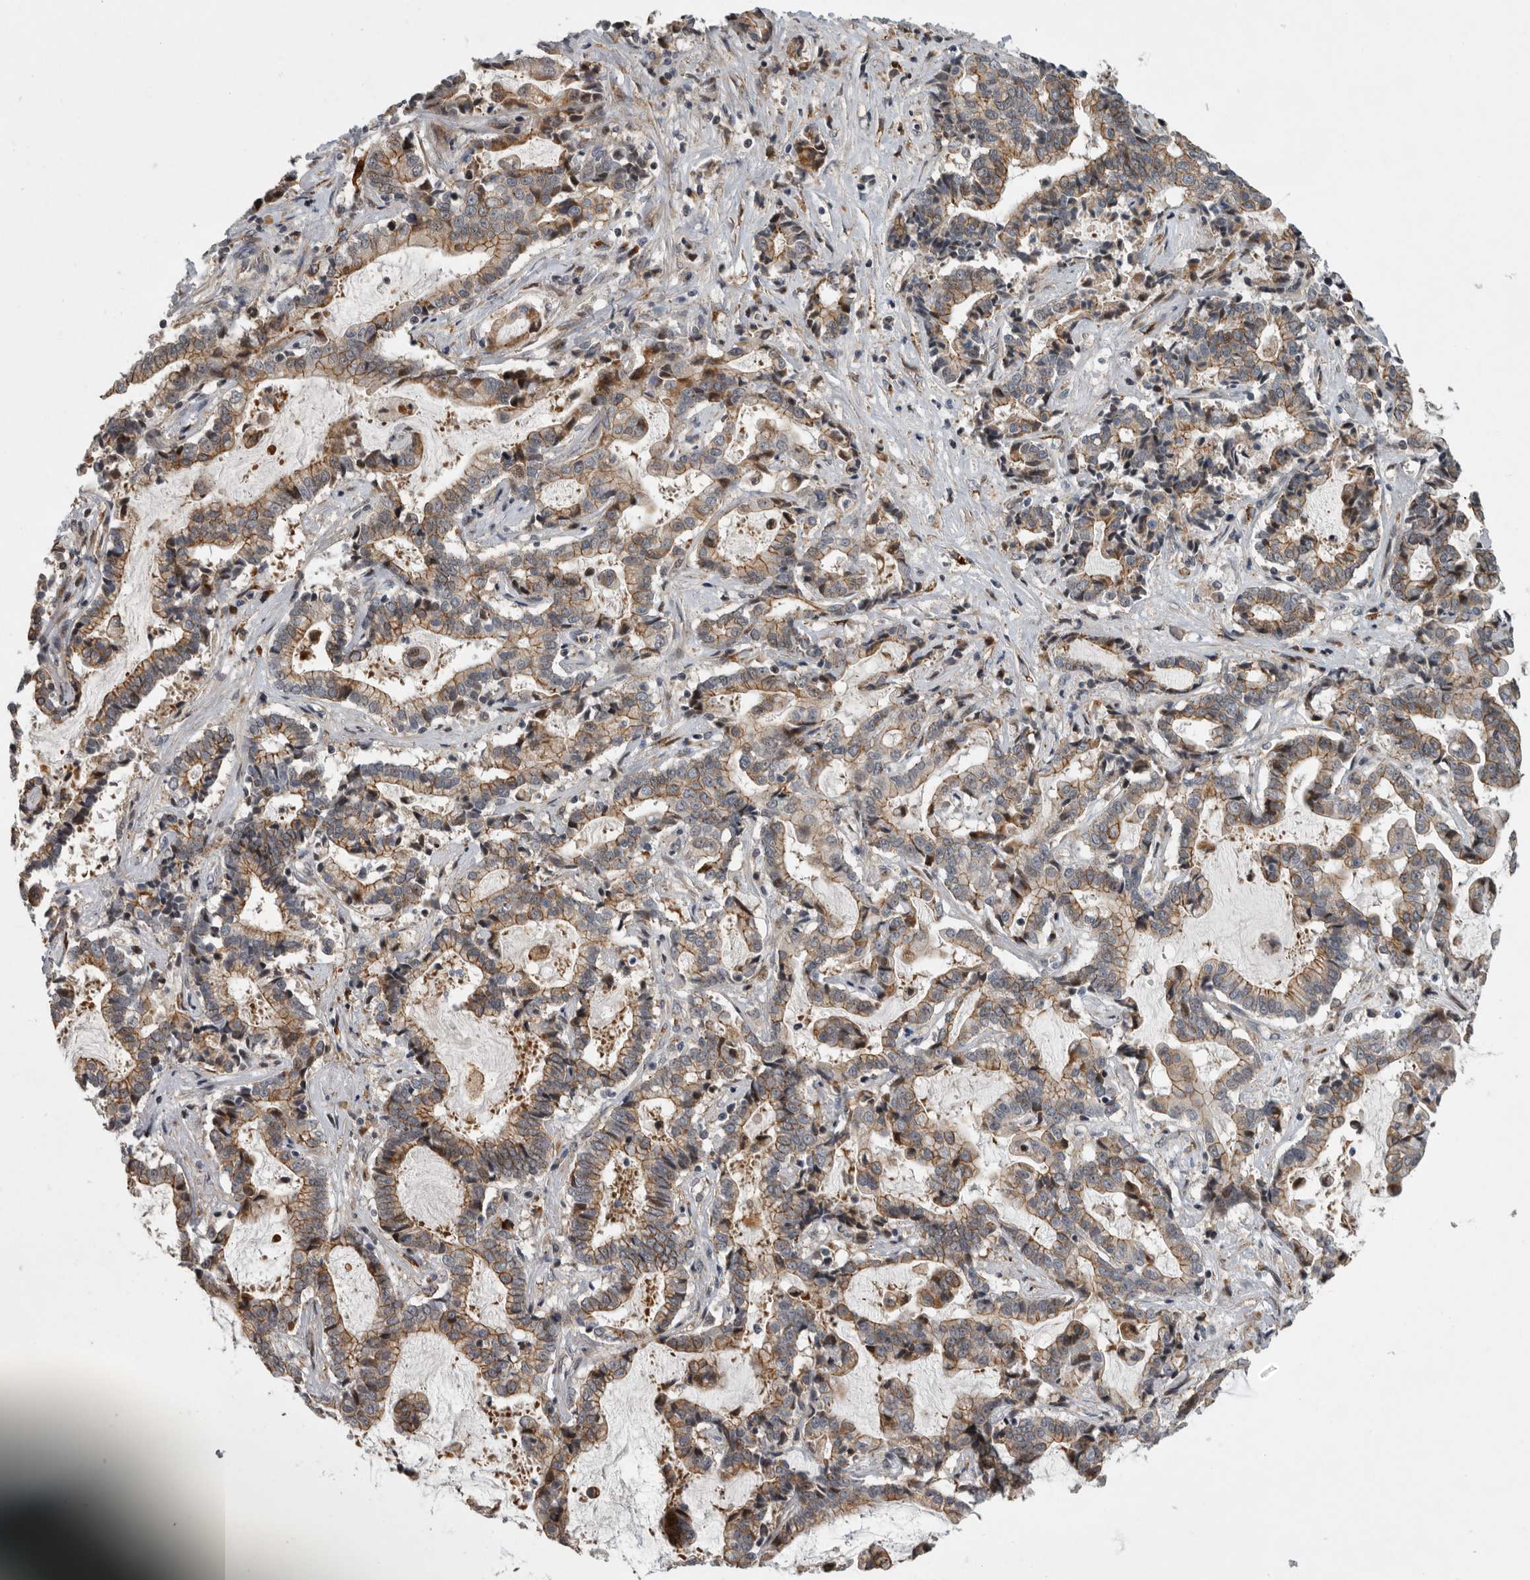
{"staining": {"intensity": "moderate", "quantity": ">75%", "location": "cytoplasmic/membranous"}, "tissue": "liver cancer", "cell_type": "Tumor cells", "image_type": "cancer", "snomed": [{"axis": "morphology", "description": "Cholangiocarcinoma"}, {"axis": "topography", "description": "Liver"}], "caption": "A histopathology image of liver cholangiocarcinoma stained for a protein demonstrates moderate cytoplasmic/membranous brown staining in tumor cells. (Stains: DAB in brown, nuclei in blue, Microscopy: brightfield microscopy at high magnification).", "gene": "MPDZ", "patient": {"sex": "male", "age": 57}}